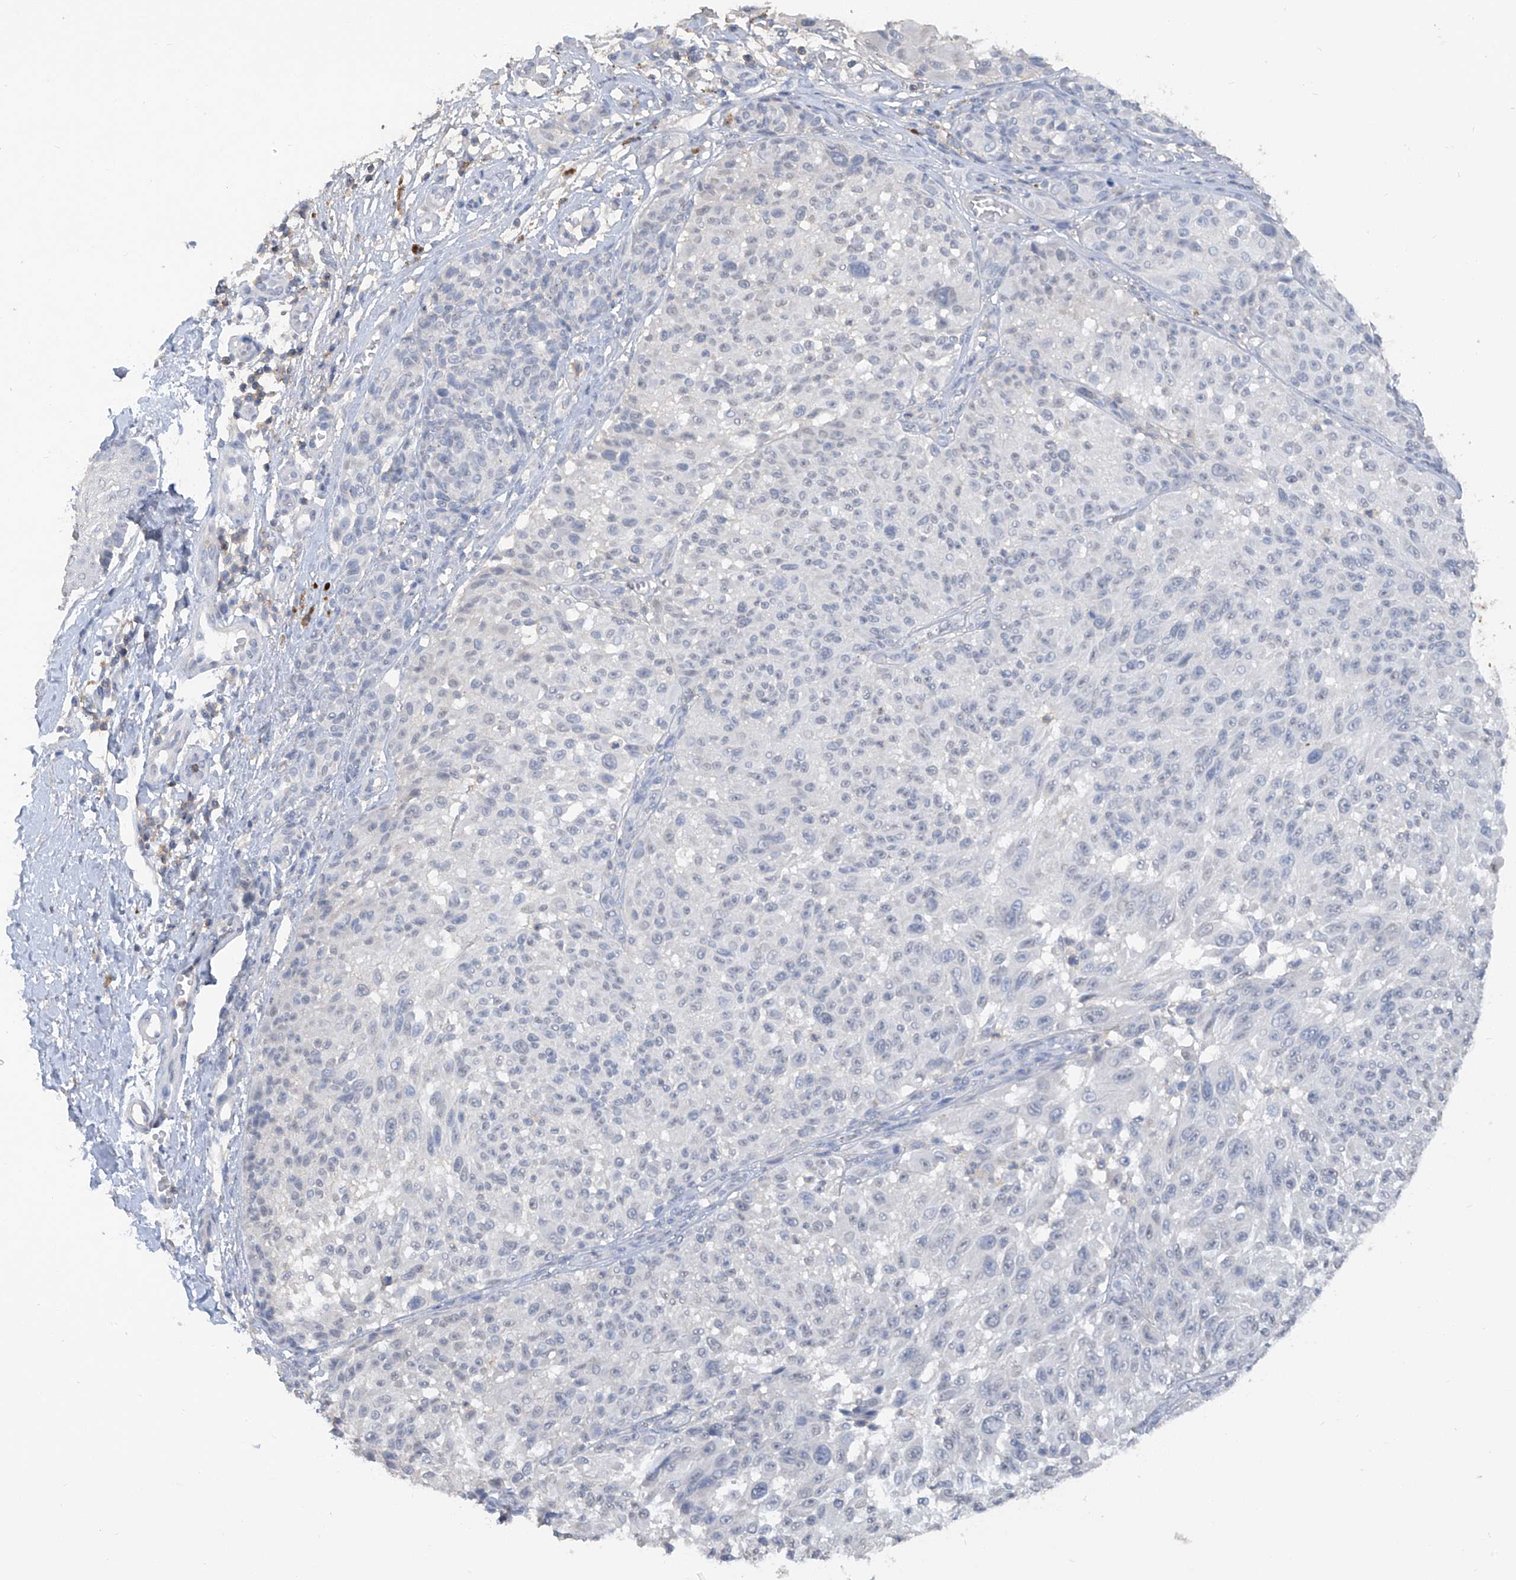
{"staining": {"intensity": "negative", "quantity": "none", "location": "none"}, "tissue": "melanoma", "cell_type": "Tumor cells", "image_type": "cancer", "snomed": [{"axis": "morphology", "description": "Malignant melanoma, NOS"}, {"axis": "topography", "description": "Skin"}], "caption": "Image shows no significant protein positivity in tumor cells of malignant melanoma.", "gene": "HAS3", "patient": {"sex": "male", "age": 83}}